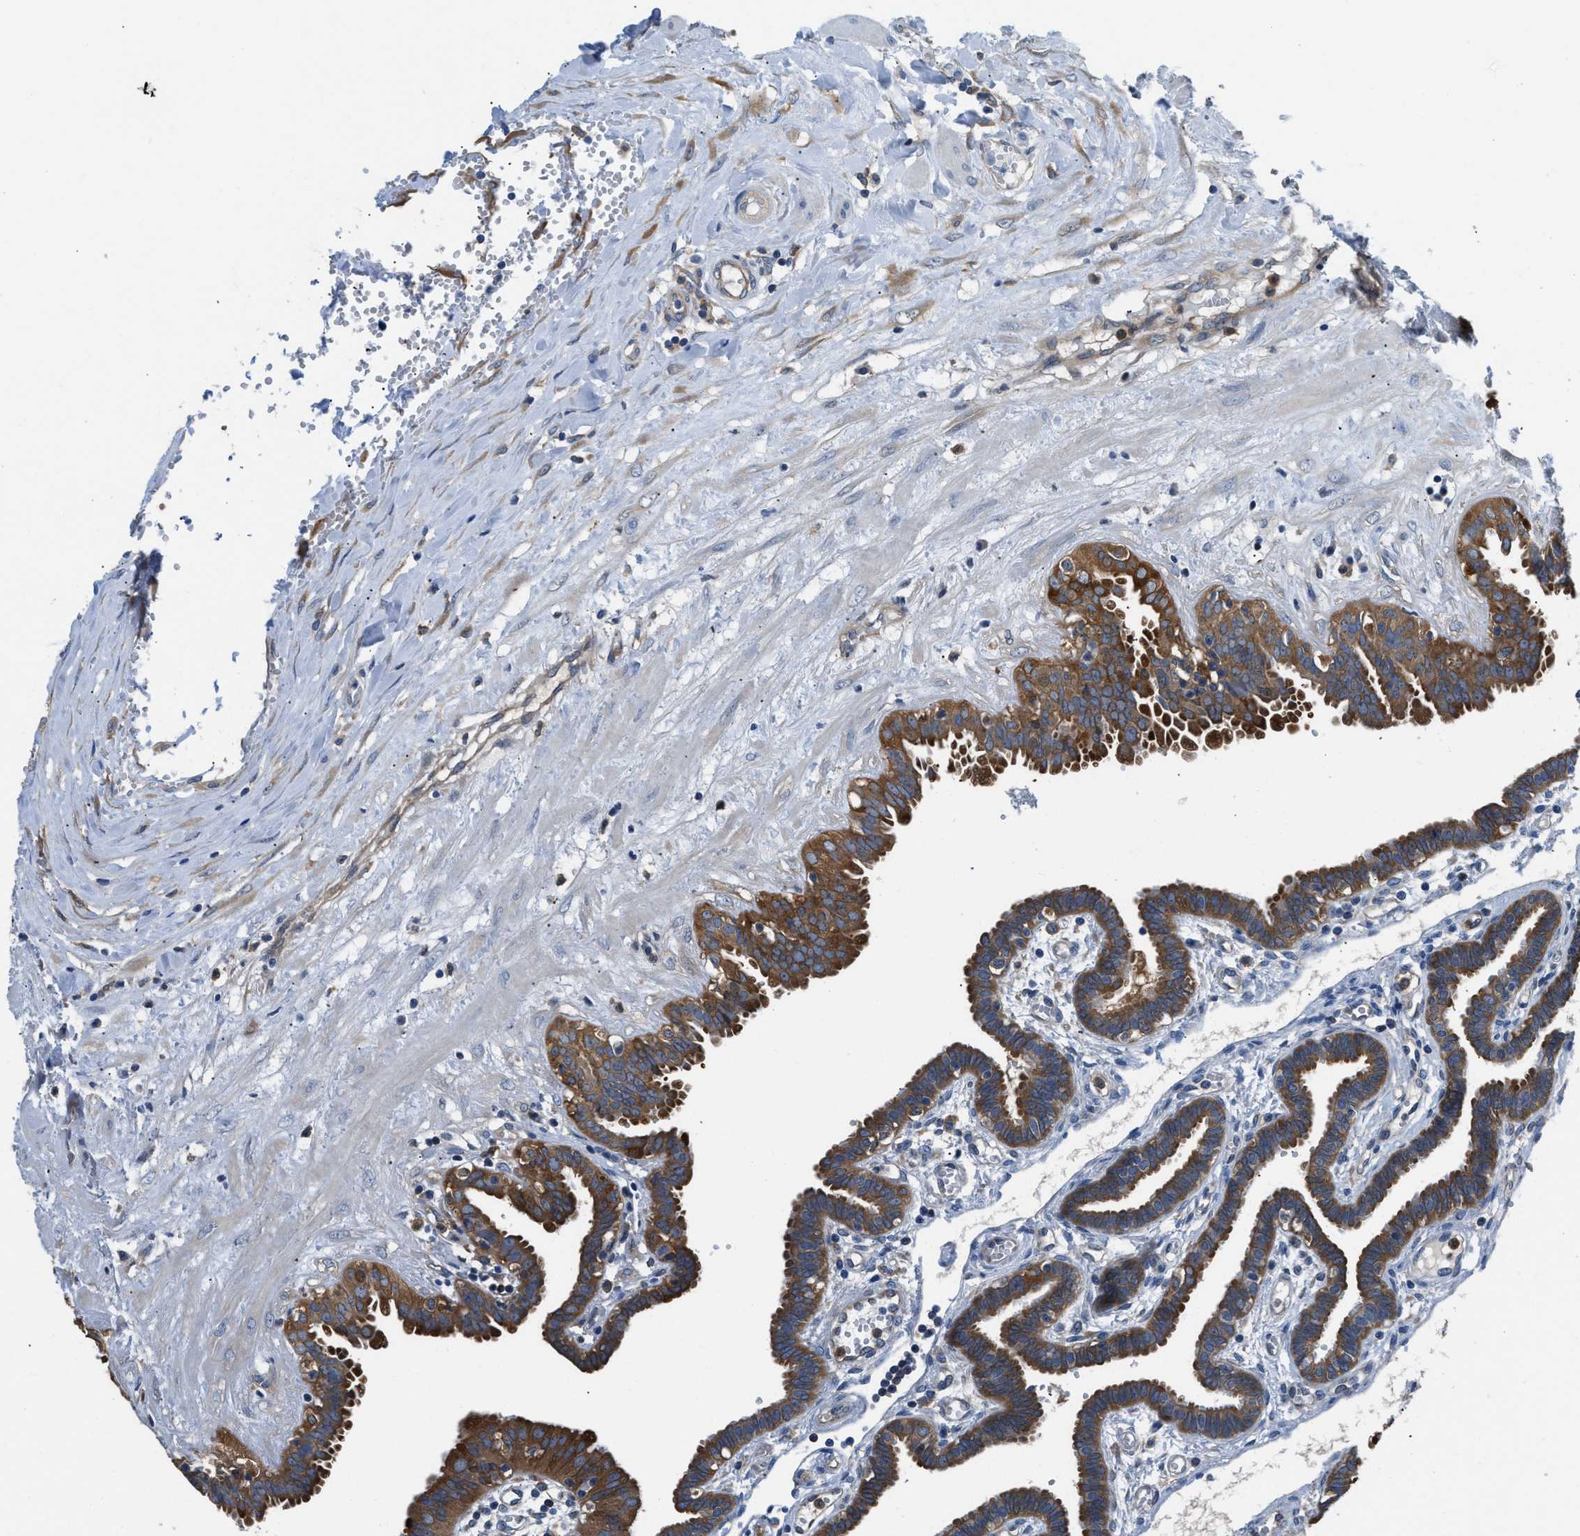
{"staining": {"intensity": "strong", "quantity": ">75%", "location": "cytoplasmic/membranous"}, "tissue": "fallopian tube", "cell_type": "Glandular cells", "image_type": "normal", "snomed": [{"axis": "morphology", "description": "Normal tissue, NOS"}, {"axis": "topography", "description": "Fallopian tube"}, {"axis": "topography", "description": "Placenta"}], "caption": "IHC of unremarkable human fallopian tube displays high levels of strong cytoplasmic/membranous positivity in about >75% of glandular cells.", "gene": "PKM", "patient": {"sex": "female", "age": 32}}